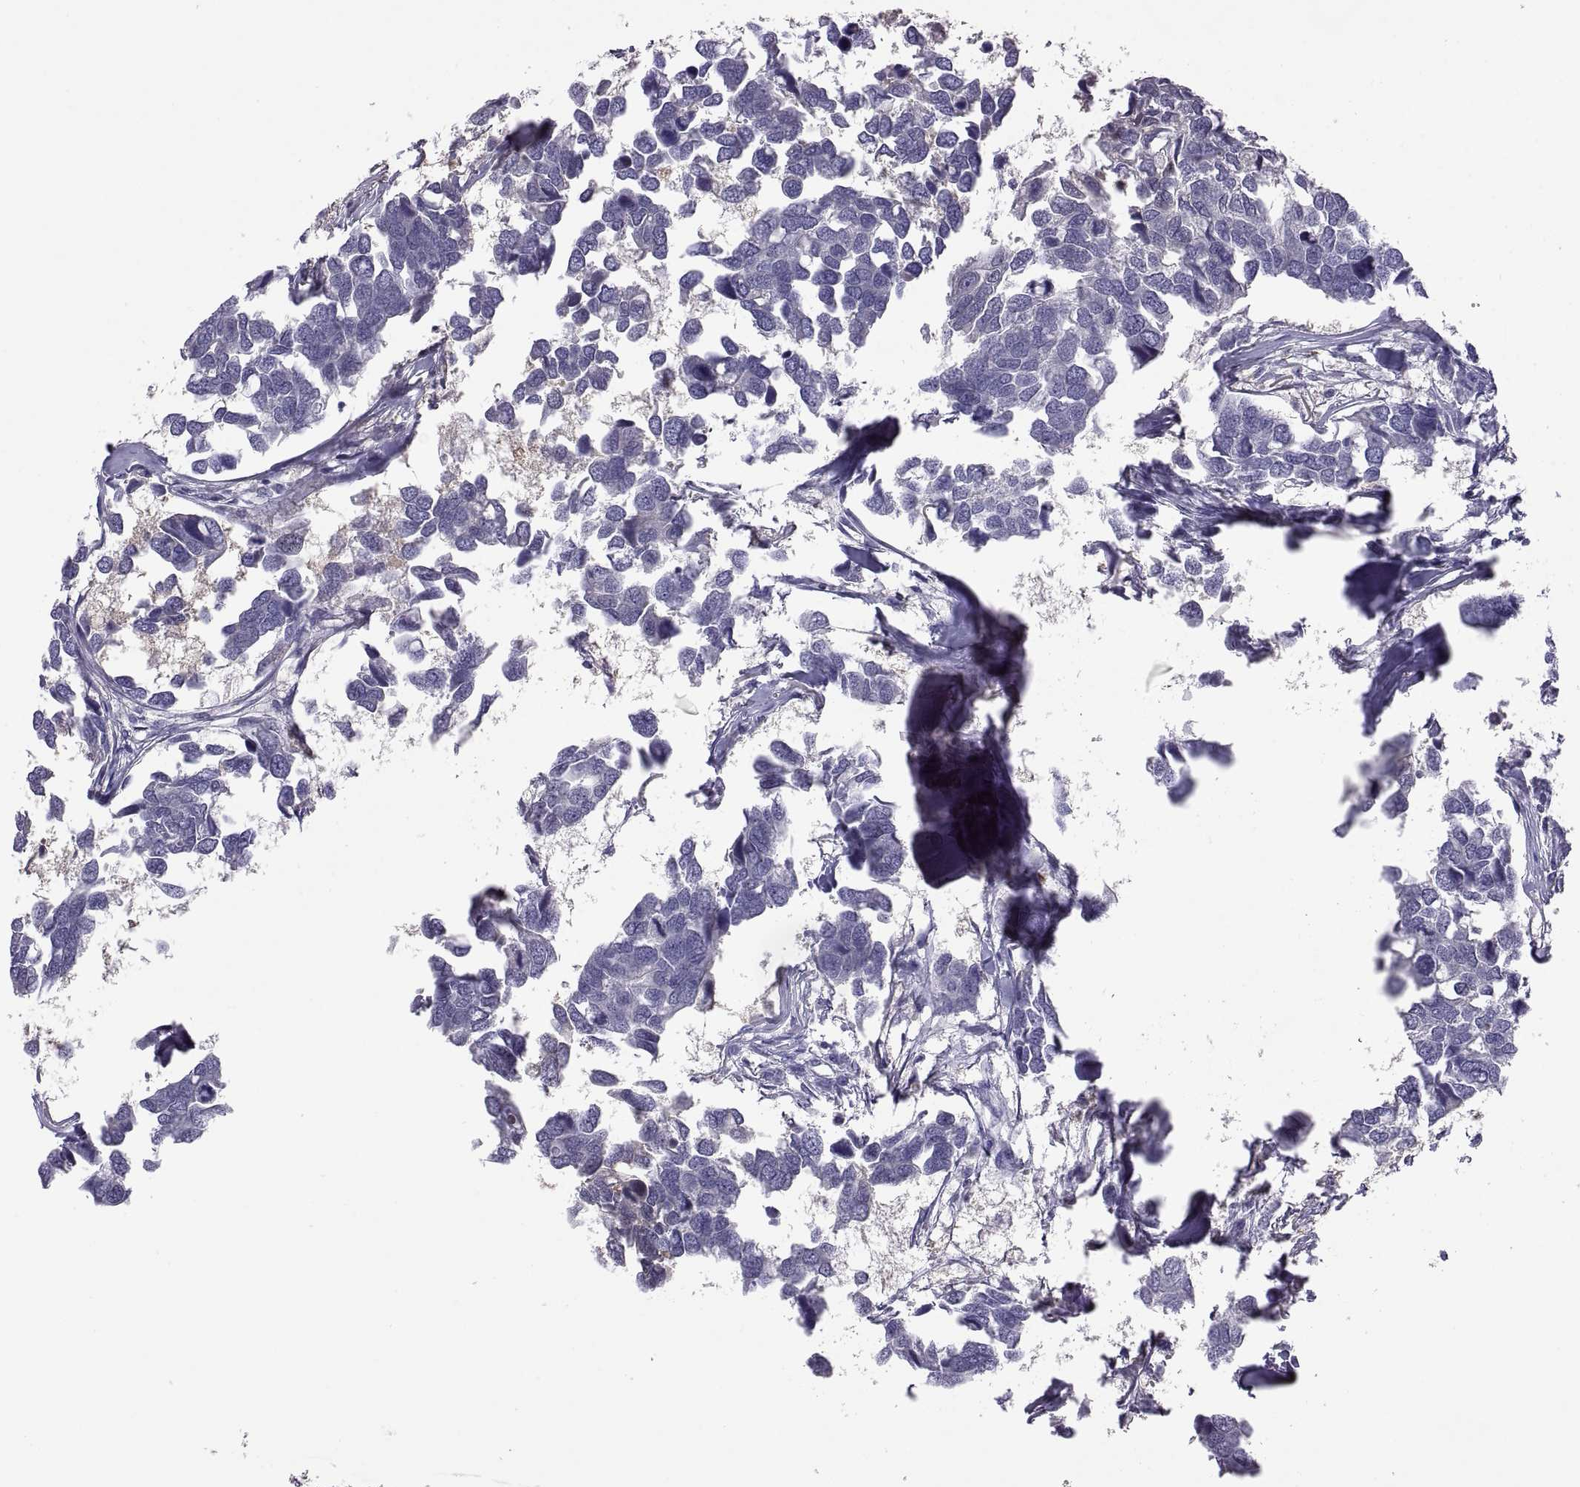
{"staining": {"intensity": "weak", "quantity": "<25%", "location": "cytoplasmic/membranous"}, "tissue": "breast cancer", "cell_type": "Tumor cells", "image_type": "cancer", "snomed": [{"axis": "morphology", "description": "Duct carcinoma"}, {"axis": "topography", "description": "Breast"}], "caption": "Breast cancer (invasive ductal carcinoma) was stained to show a protein in brown. There is no significant staining in tumor cells.", "gene": "FGF9", "patient": {"sex": "female", "age": 83}}